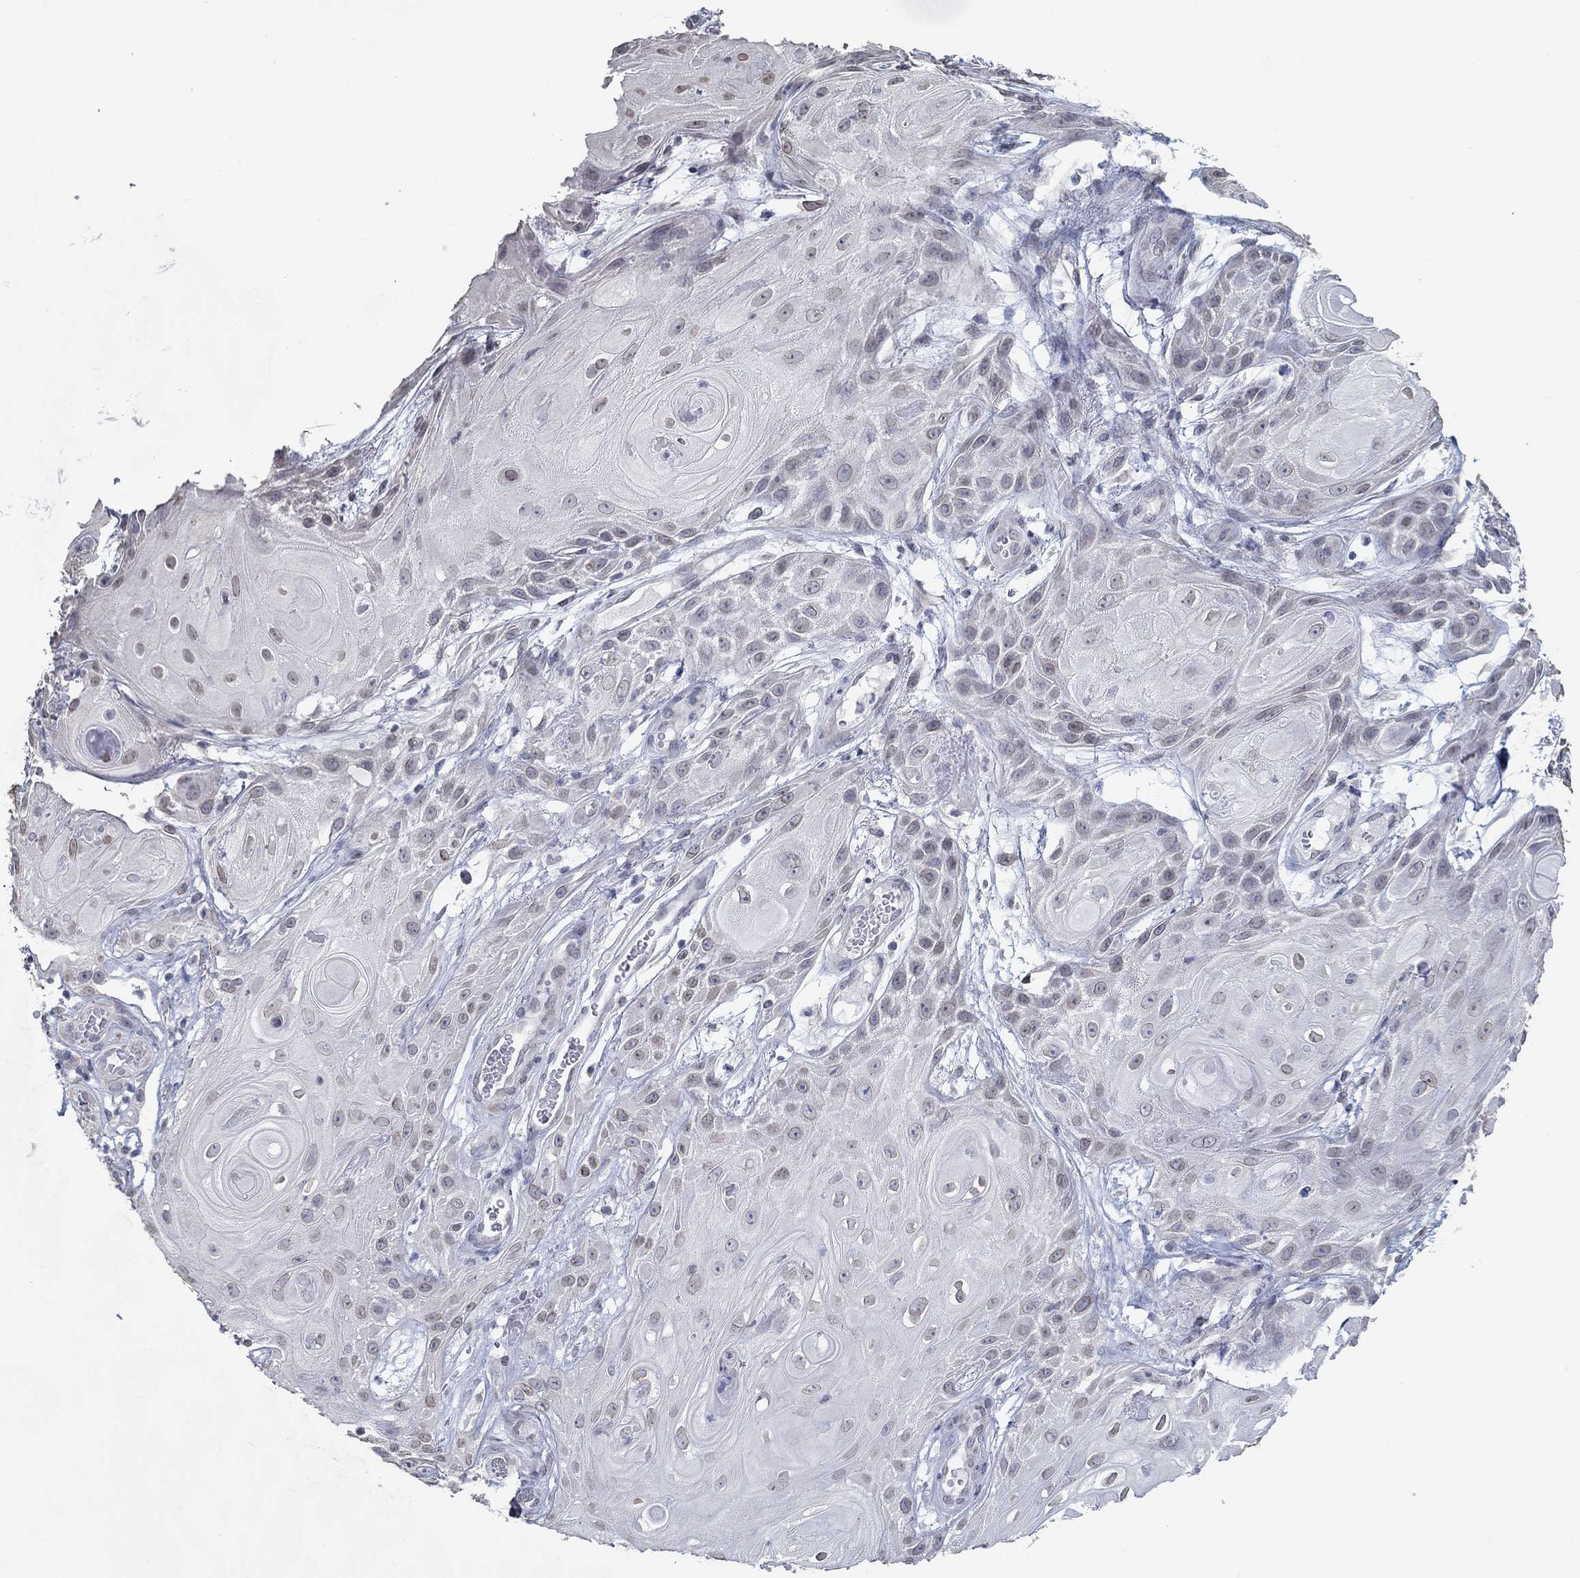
{"staining": {"intensity": "negative", "quantity": "none", "location": "none"}, "tissue": "skin cancer", "cell_type": "Tumor cells", "image_type": "cancer", "snomed": [{"axis": "morphology", "description": "Squamous cell carcinoma, NOS"}, {"axis": "topography", "description": "Skin"}], "caption": "IHC of human skin cancer displays no positivity in tumor cells.", "gene": "NUP155", "patient": {"sex": "male", "age": 62}}